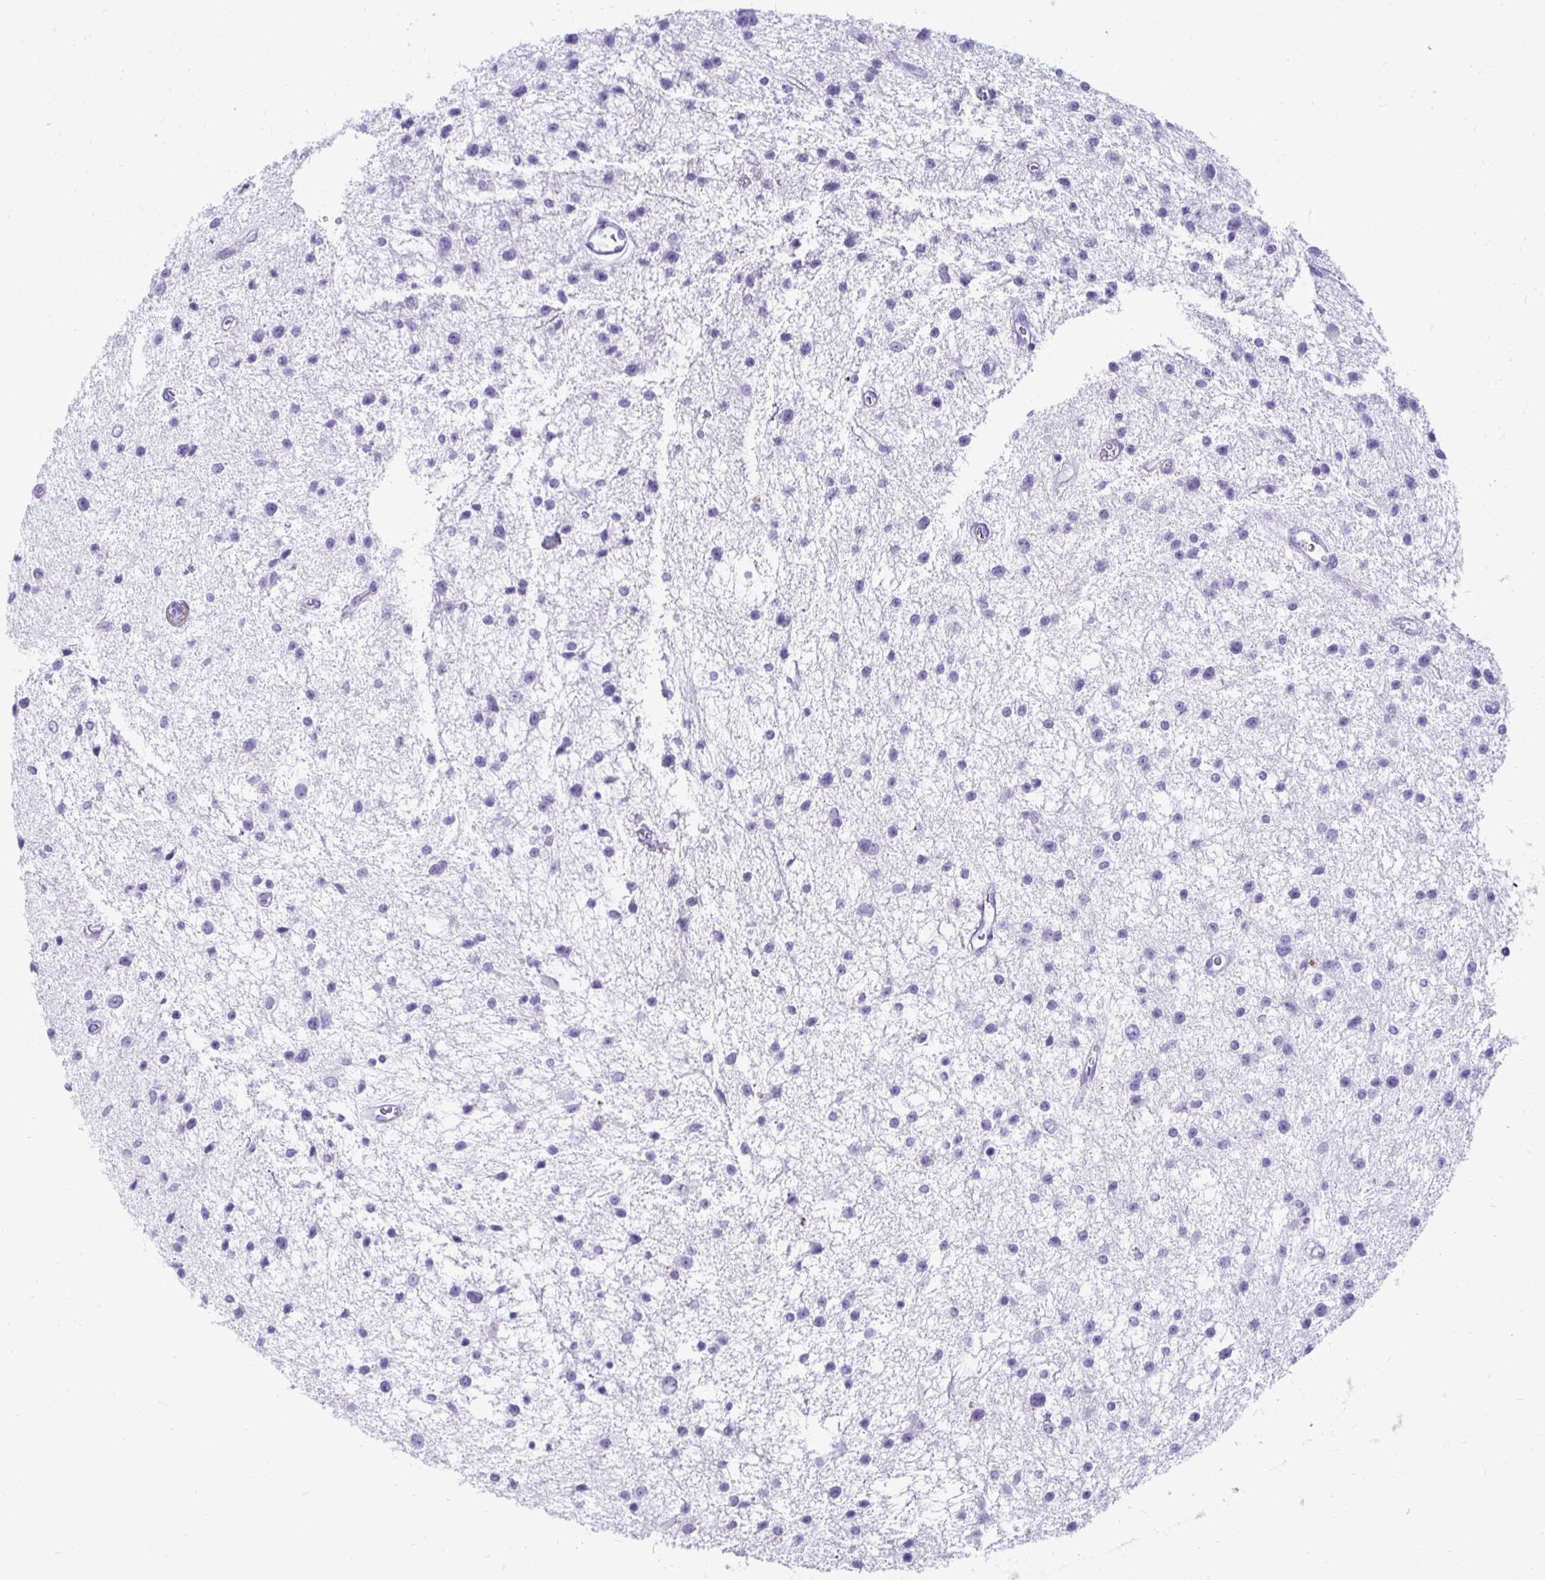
{"staining": {"intensity": "negative", "quantity": "none", "location": "none"}, "tissue": "glioma", "cell_type": "Tumor cells", "image_type": "cancer", "snomed": [{"axis": "morphology", "description": "Glioma, malignant, Low grade"}, {"axis": "topography", "description": "Brain"}], "caption": "Image shows no protein positivity in tumor cells of low-grade glioma (malignant) tissue. The staining is performed using DAB (3,3'-diaminobenzidine) brown chromogen with nuclei counter-stained in using hematoxylin.", "gene": "CST6", "patient": {"sex": "male", "age": 43}}